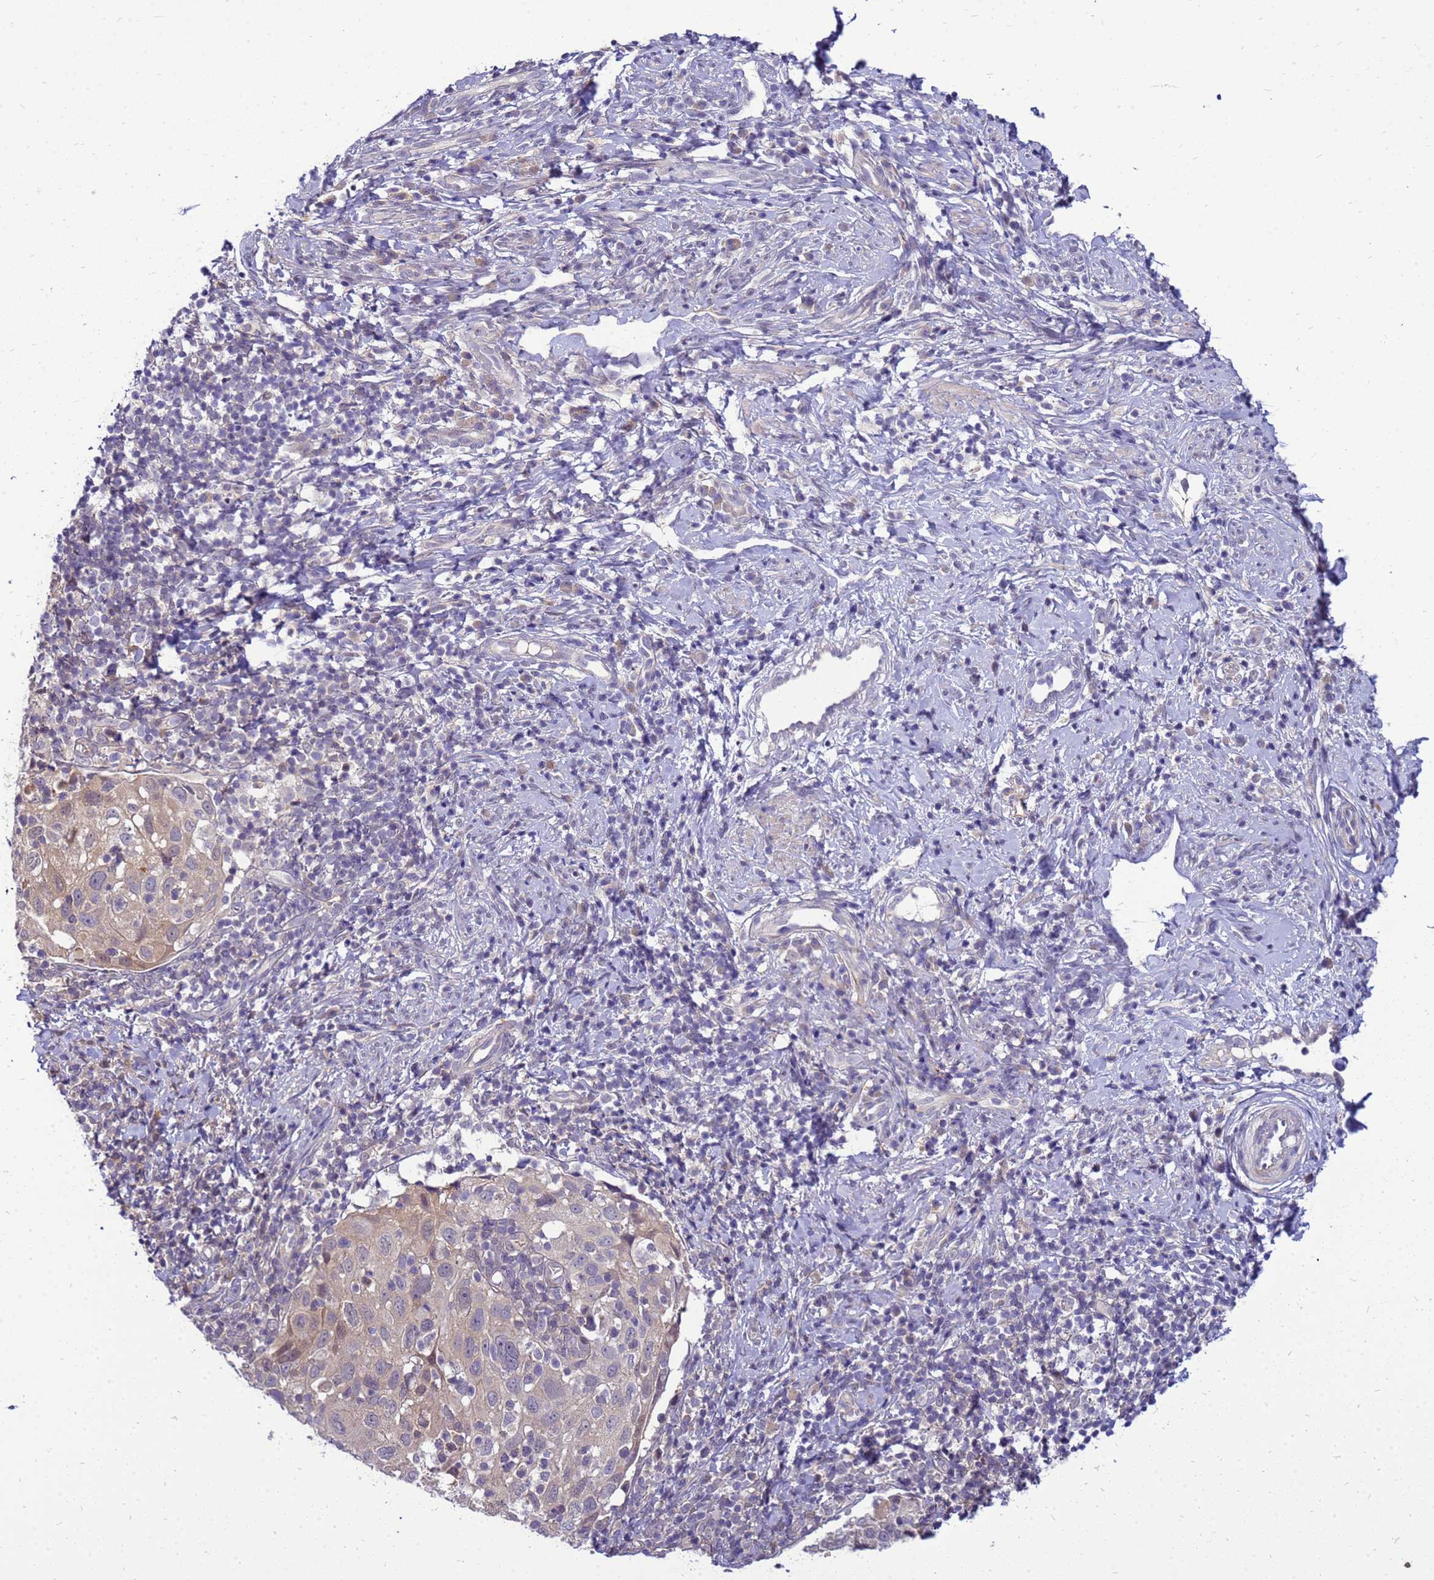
{"staining": {"intensity": "weak", "quantity": "25%-75%", "location": "cytoplasmic/membranous"}, "tissue": "cervical cancer", "cell_type": "Tumor cells", "image_type": "cancer", "snomed": [{"axis": "morphology", "description": "Squamous cell carcinoma, NOS"}, {"axis": "topography", "description": "Cervix"}], "caption": "This is an image of immunohistochemistry (IHC) staining of cervical cancer (squamous cell carcinoma), which shows weak expression in the cytoplasmic/membranous of tumor cells.", "gene": "ENOPH1", "patient": {"sex": "female", "age": 70}}